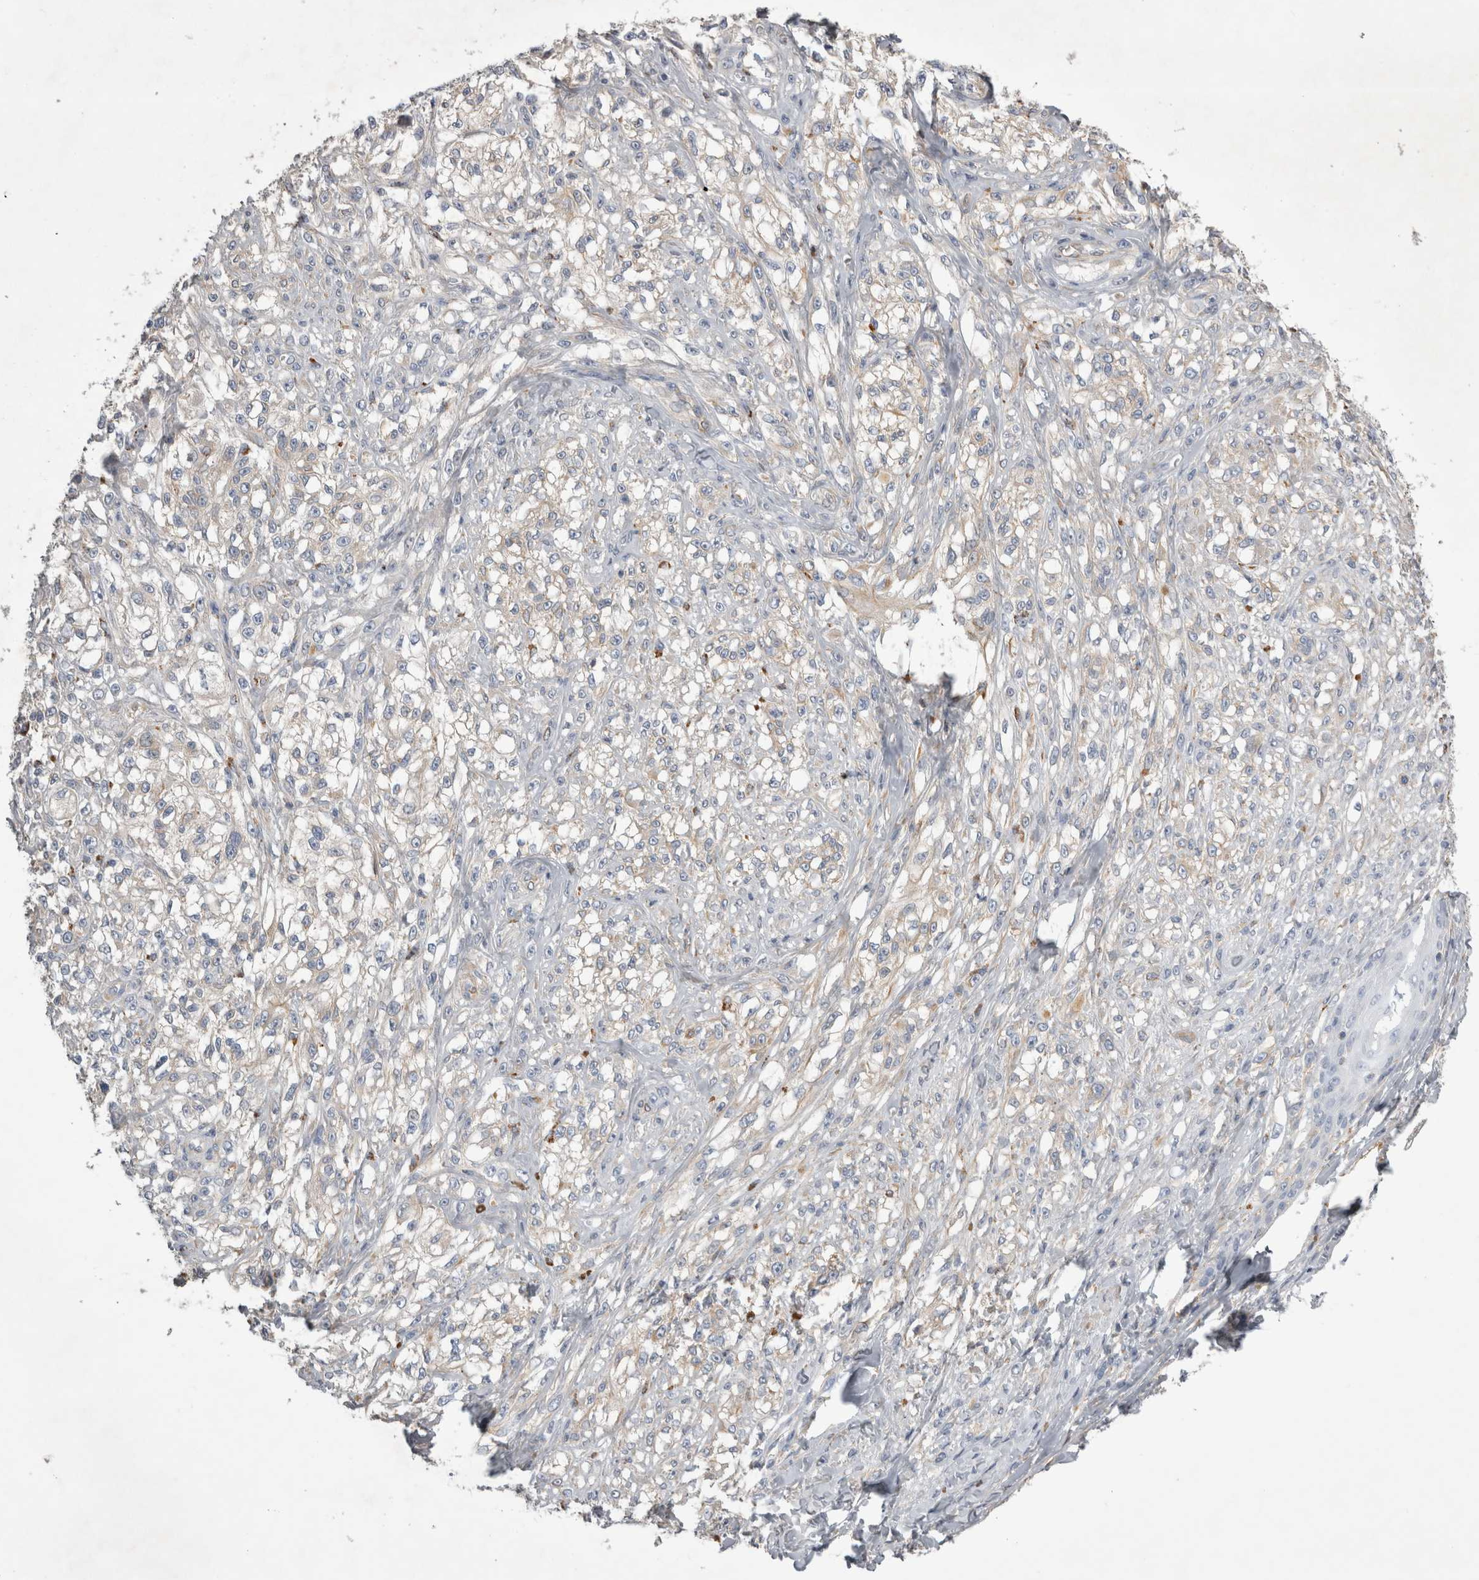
{"staining": {"intensity": "weak", "quantity": "<25%", "location": "cytoplasmic/membranous"}, "tissue": "melanoma", "cell_type": "Tumor cells", "image_type": "cancer", "snomed": [{"axis": "morphology", "description": "Malignant melanoma, NOS"}, {"axis": "topography", "description": "Skin of head"}], "caption": "IHC histopathology image of human melanoma stained for a protein (brown), which displays no expression in tumor cells.", "gene": "STRADB", "patient": {"sex": "male", "age": 83}}